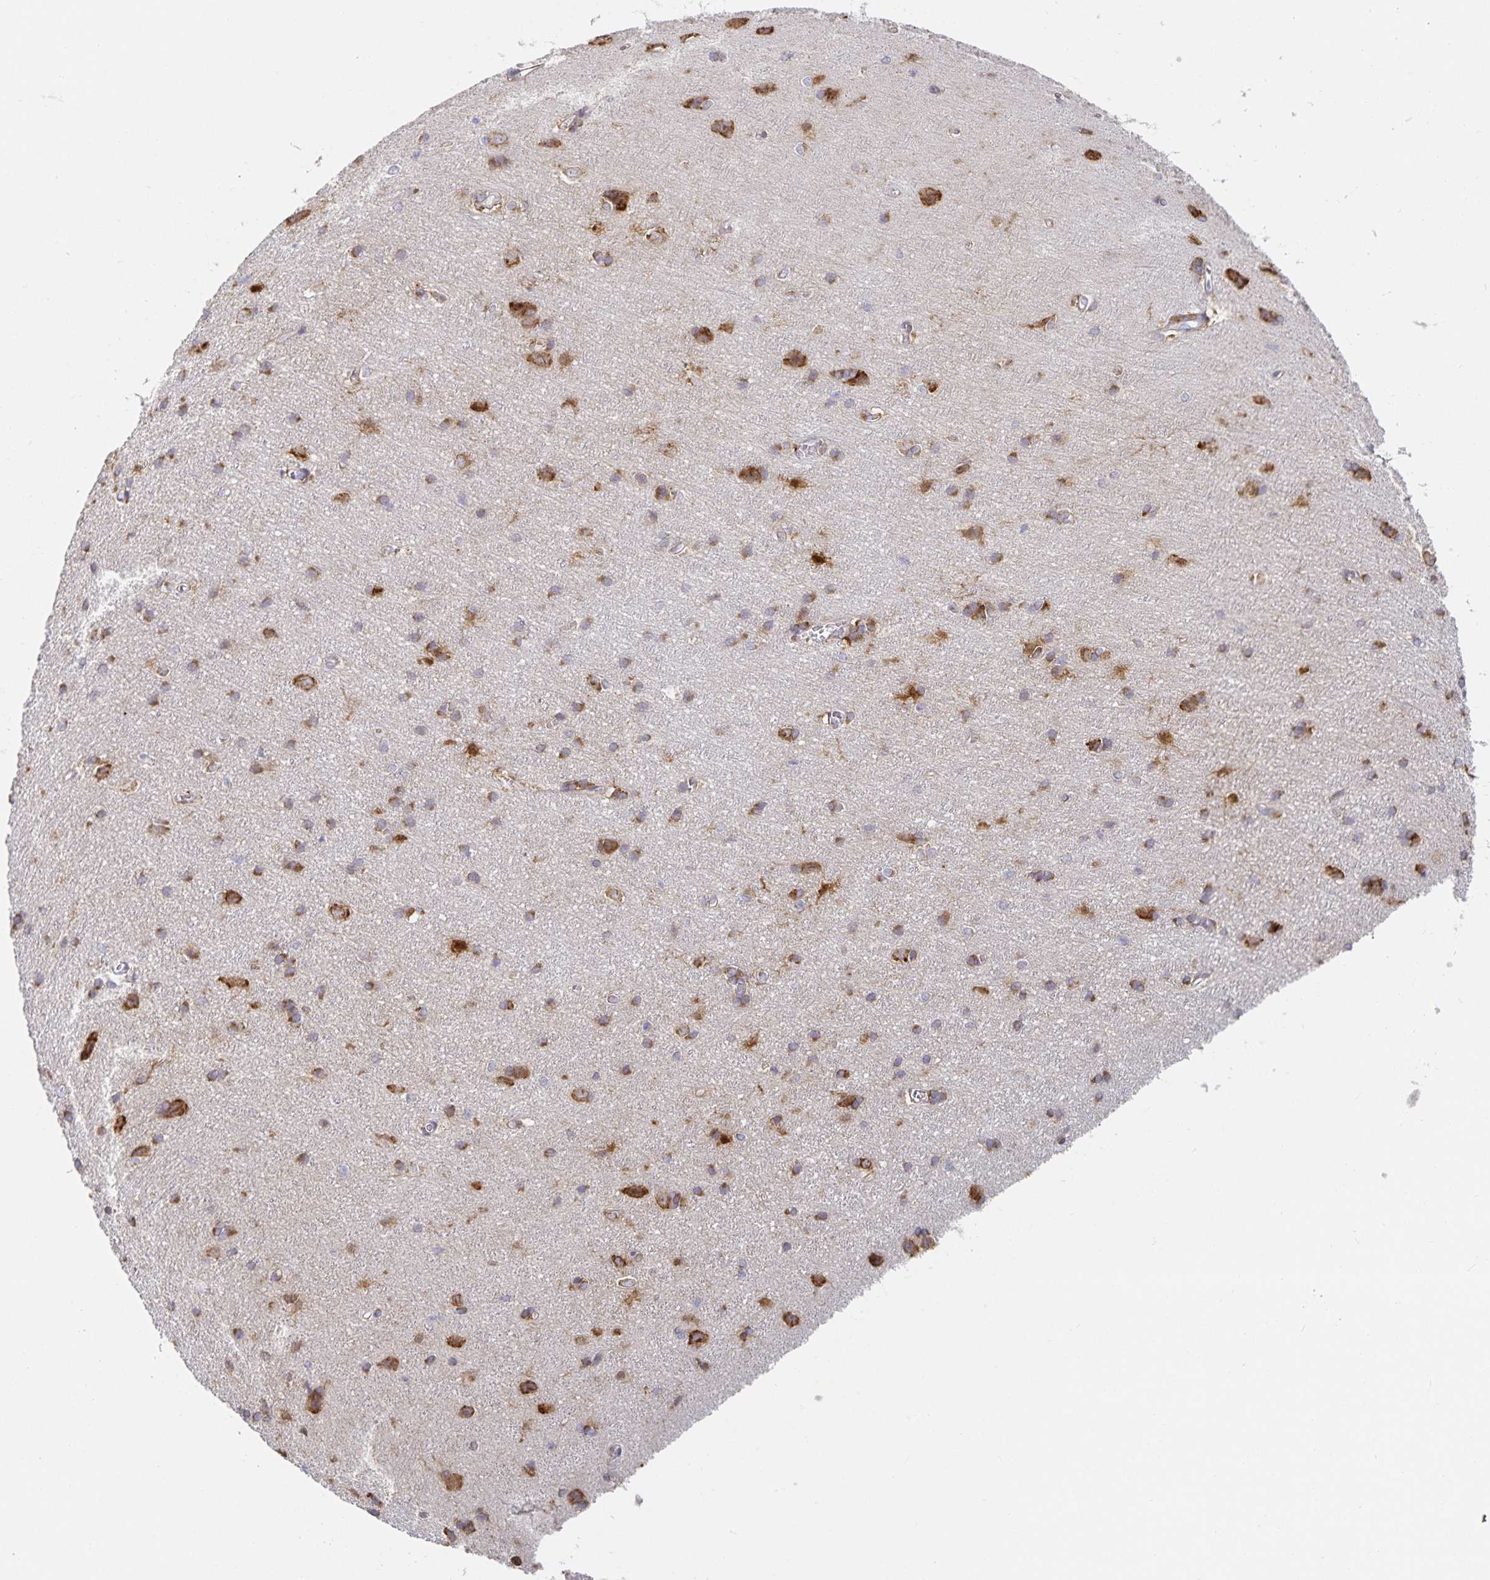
{"staining": {"intensity": "moderate", "quantity": "<25%", "location": "cytoplasmic/membranous"}, "tissue": "cerebral cortex", "cell_type": "Endothelial cells", "image_type": "normal", "snomed": [{"axis": "morphology", "description": "Normal tissue, NOS"}, {"axis": "topography", "description": "Cerebral cortex"}], "caption": "Cerebral cortex stained for a protein exhibits moderate cytoplasmic/membranous positivity in endothelial cells.", "gene": "NOMO1", "patient": {"sex": "male", "age": 37}}